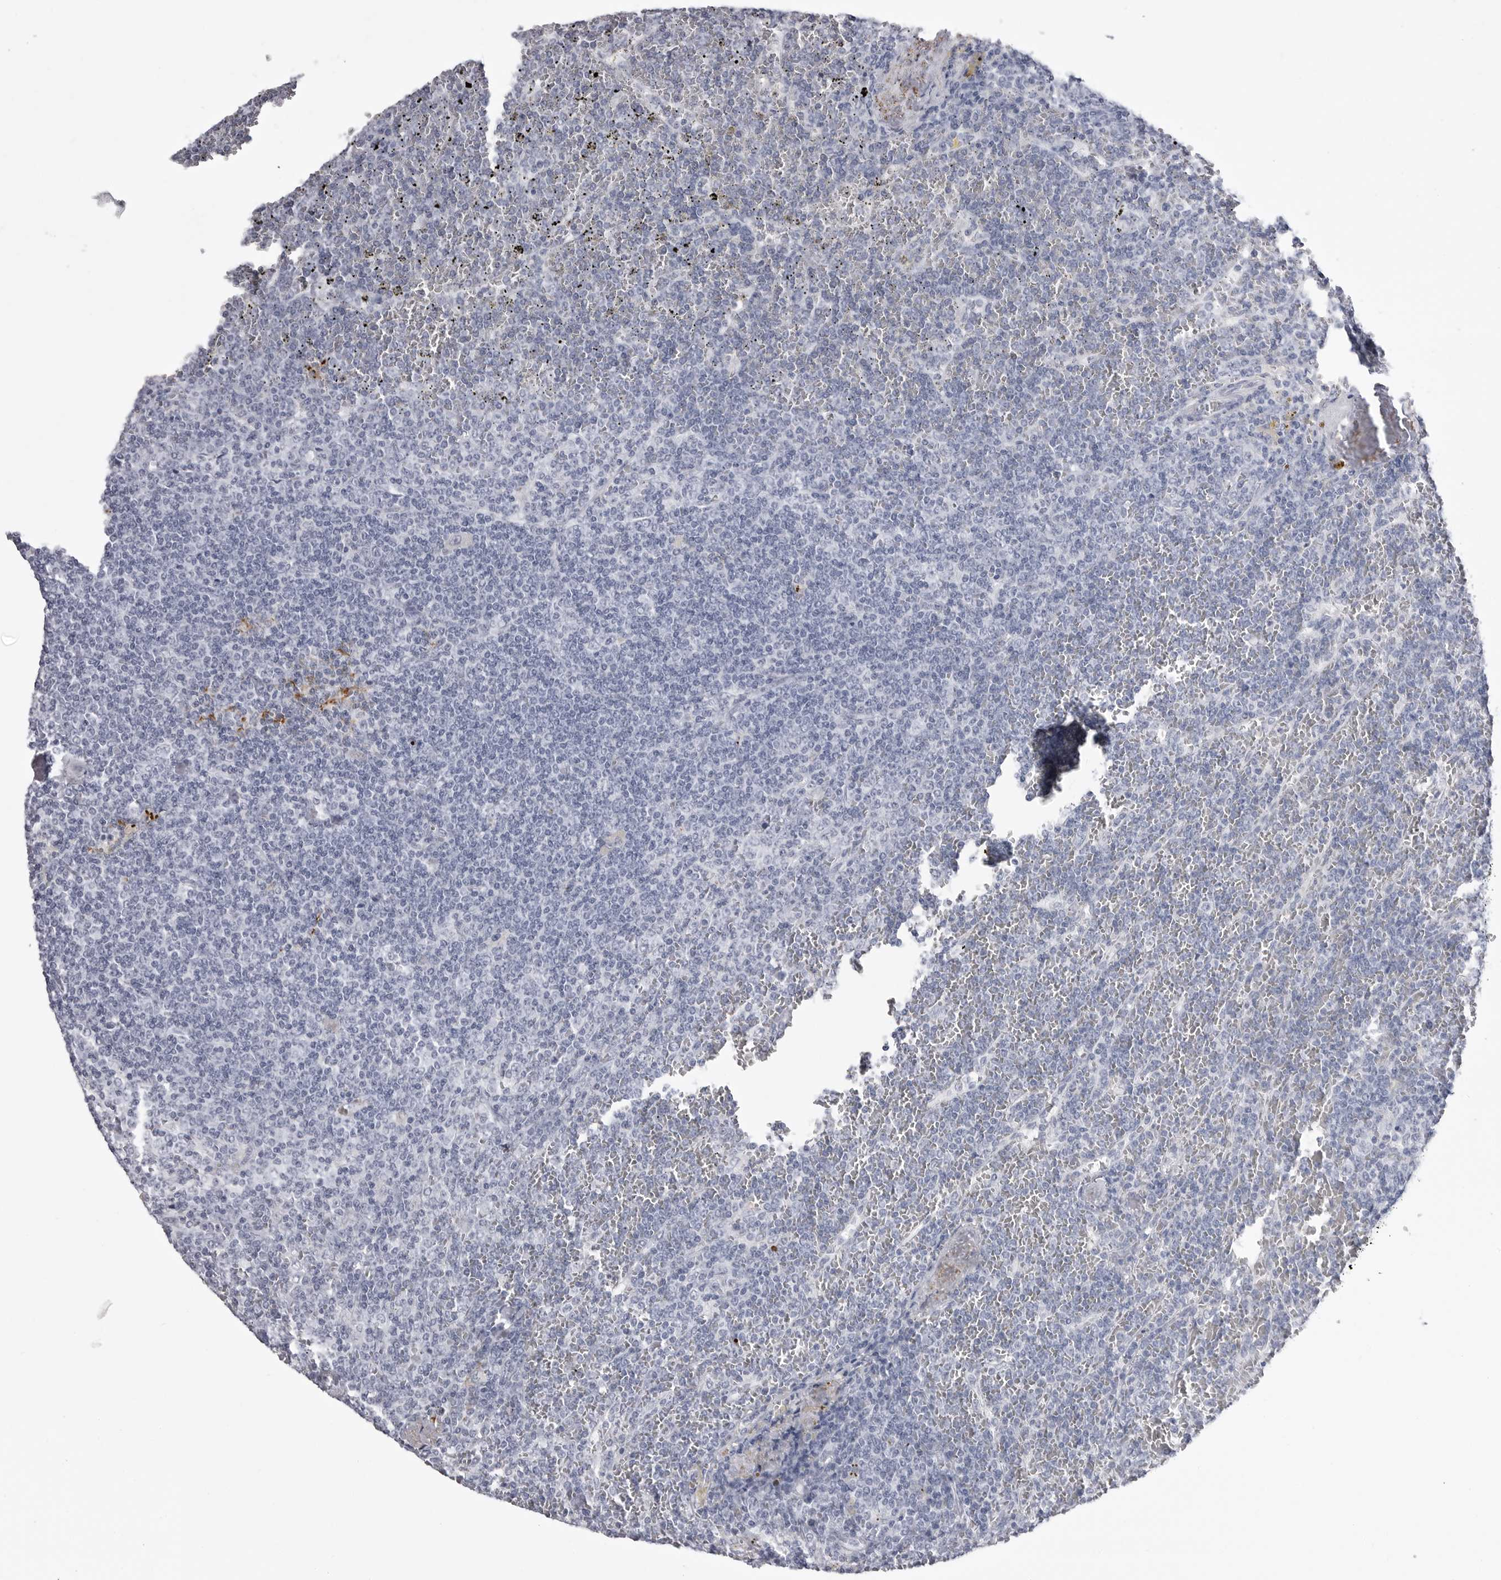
{"staining": {"intensity": "negative", "quantity": "none", "location": "none"}, "tissue": "lymphoma", "cell_type": "Tumor cells", "image_type": "cancer", "snomed": [{"axis": "morphology", "description": "Malignant lymphoma, non-Hodgkin's type, Low grade"}, {"axis": "topography", "description": "Spleen"}], "caption": "High power microscopy photomicrograph of an immunohistochemistry (IHC) histopathology image of lymphoma, revealing no significant staining in tumor cells.", "gene": "COL26A1", "patient": {"sex": "female", "age": 19}}